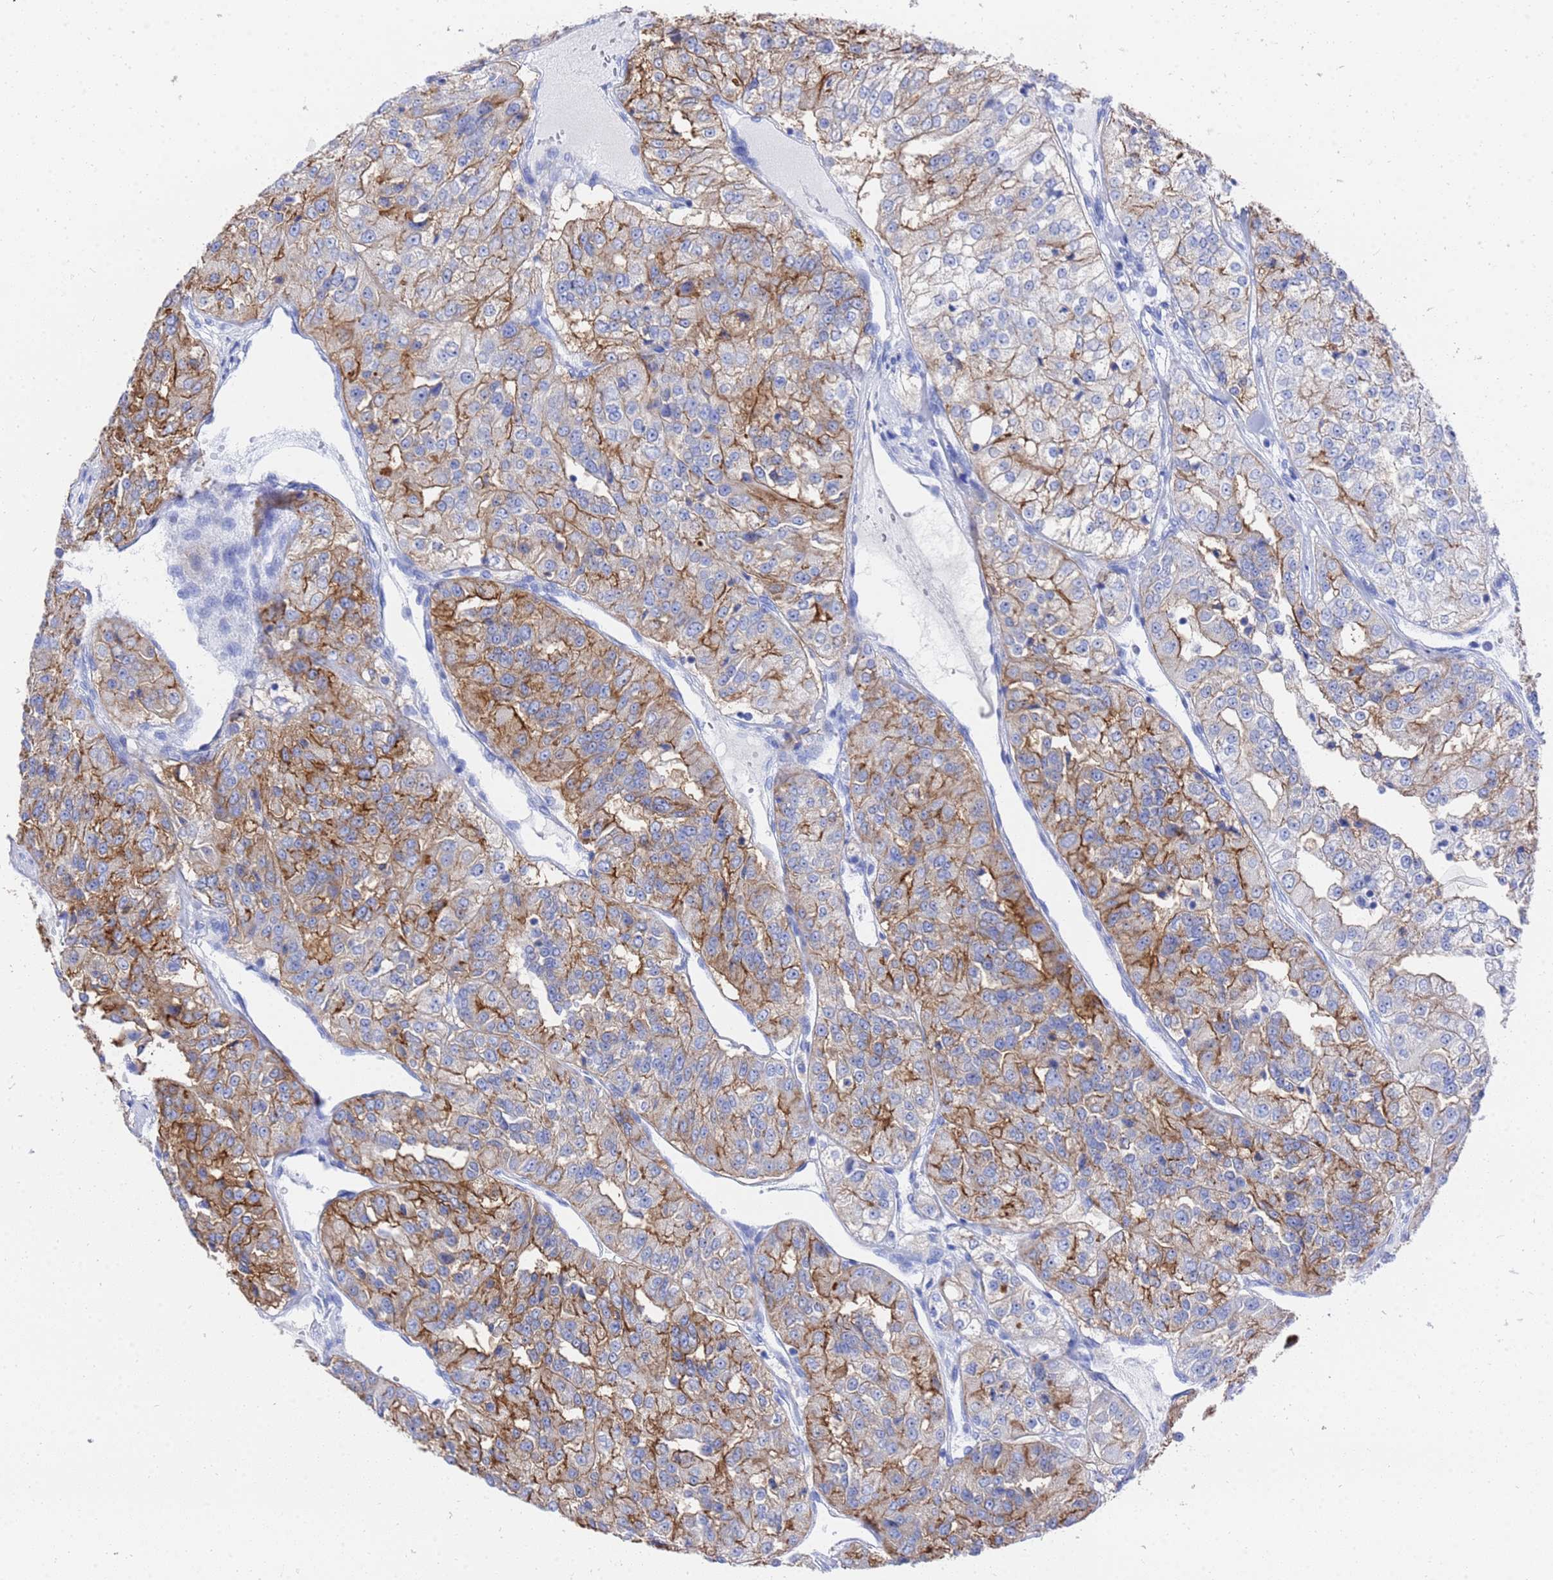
{"staining": {"intensity": "moderate", "quantity": "25%-75%", "location": "cytoplasmic/membranous"}, "tissue": "renal cancer", "cell_type": "Tumor cells", "image_type": "cancer", "snomed": [{"axis": "morphology", "description": "Adenocarcinoma, NOS"}, {"axis": "topography", "description": "Kidney"}], "caption": "Moderate cytoplasmic/membranous expression for a protein is appreciated in about 25%-75% of tumor cells of renal adenocarcinoma using immunohistochemistry (IHC).", "gene": "GGT1", "patient": {"sex": "female", "age": 63}}